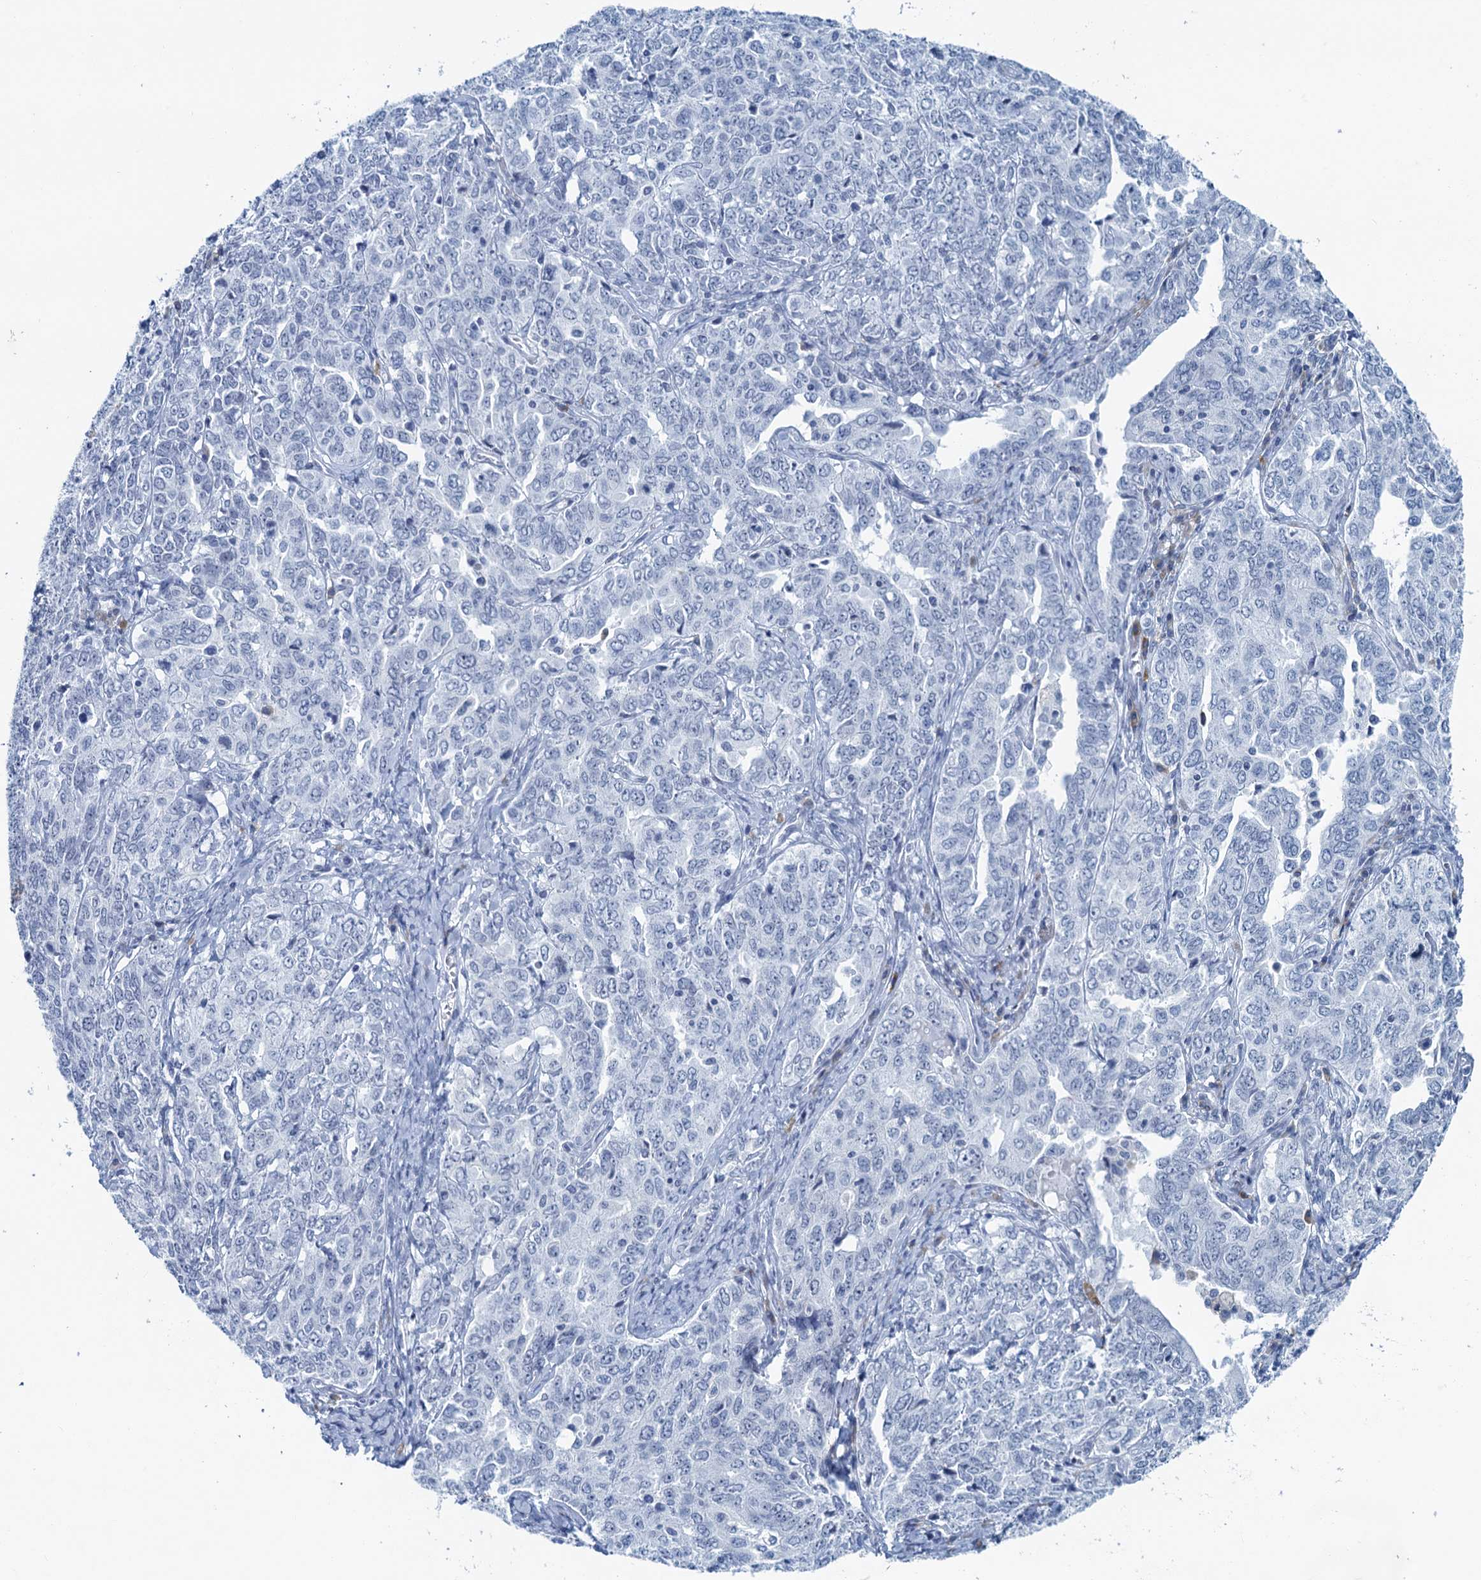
{"staining": {"intensity": "negative", "quantity": "none", "location": "none"}, "tissue": "ovarian cancer", "cell_type": "Tumor cells", "image_type": "cancer", "snomed": [{"axis": "morphology", "description": "Carcinoma, endometroid"}, {"axis": "topography", "description": "Ovary"}], "caption": "This is an immunohistochemistry micrograph of human ovarian cancer (endometroid carcinoma). There is no expression in tumor cells.", "gene": "HAPSTR1", "patient": {"sex": "female", "age": 62}}